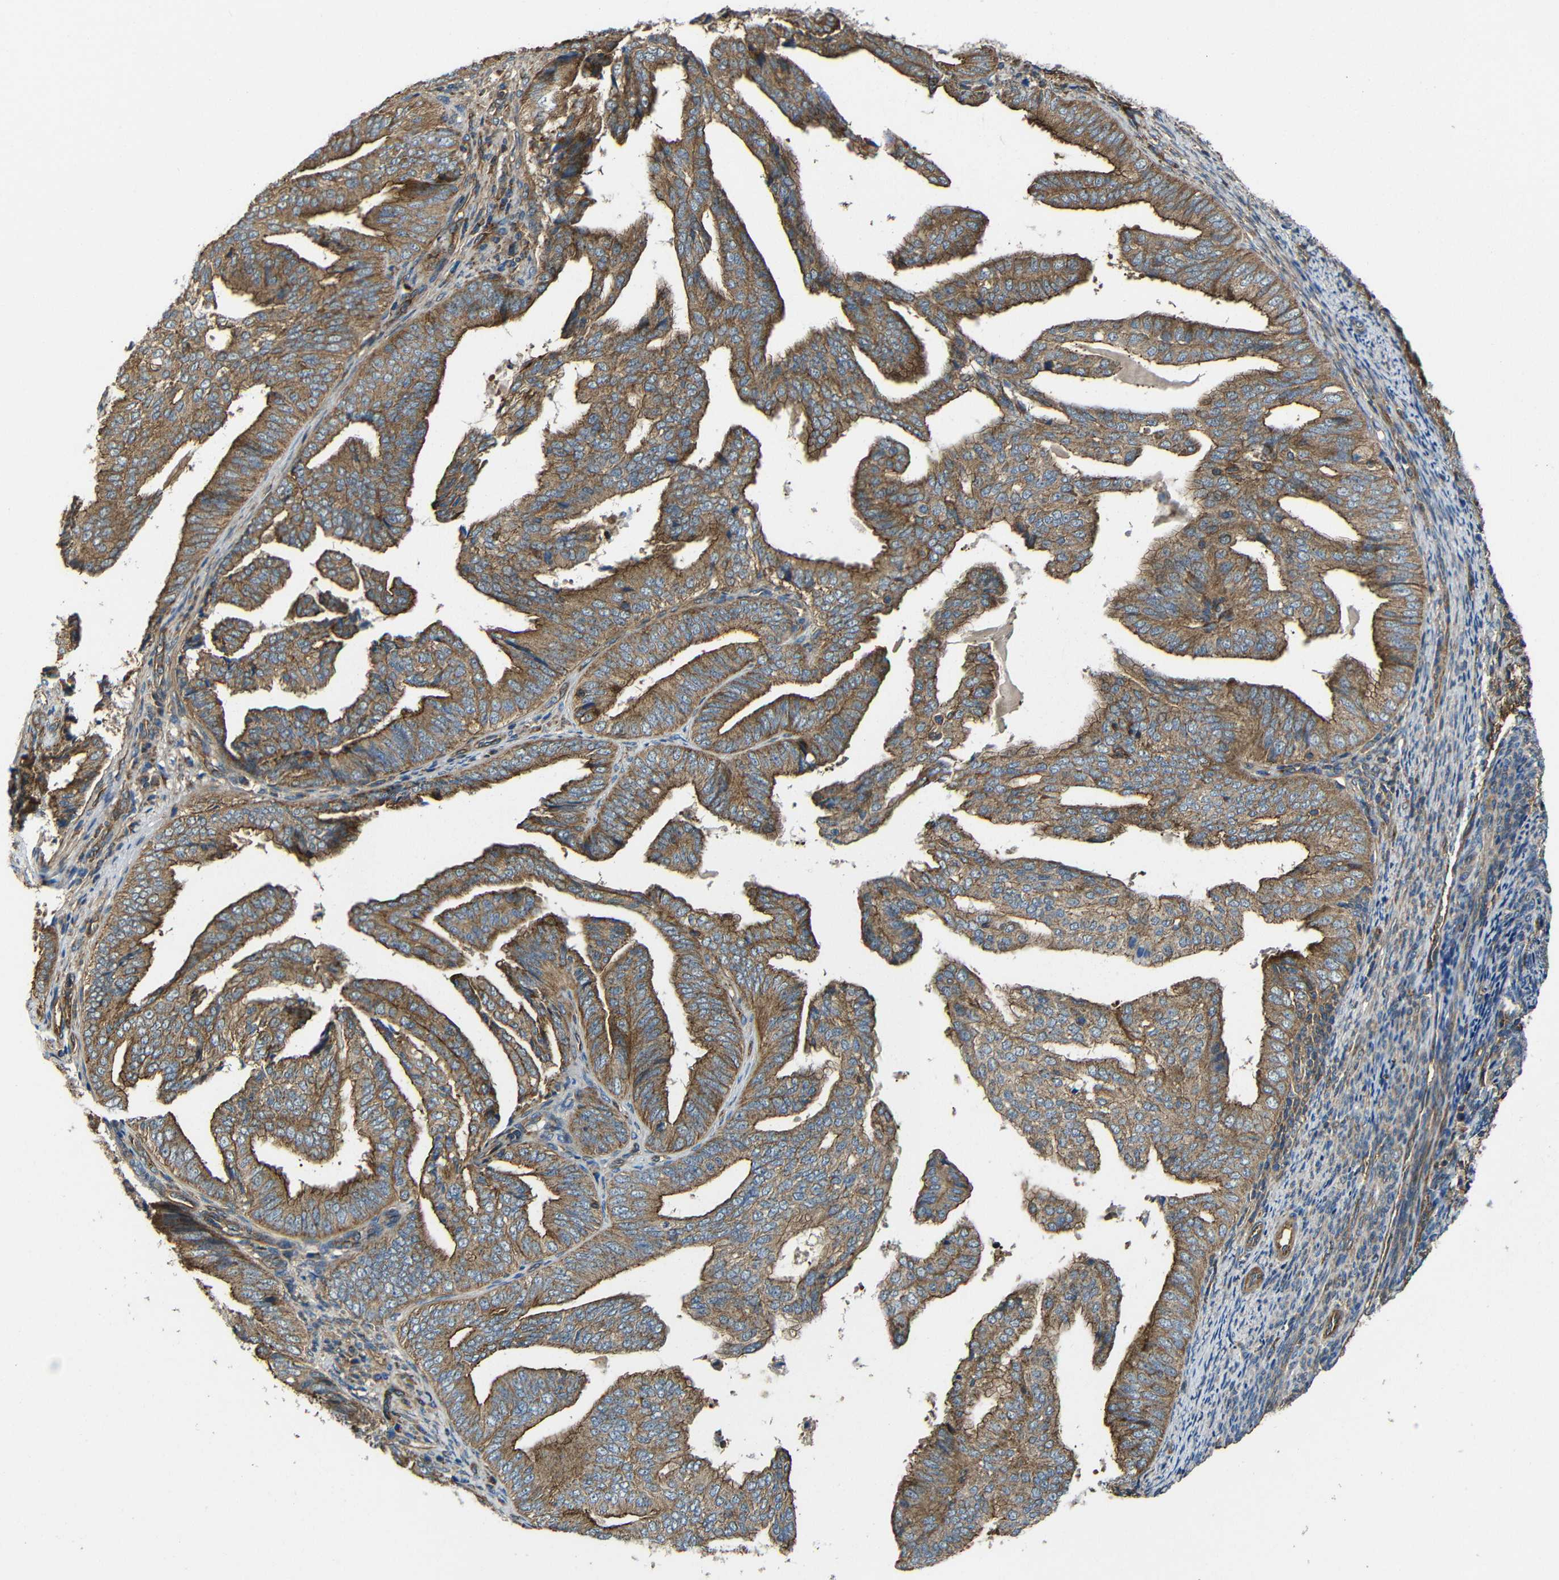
{"staining": {"intensity": "moderate", "quantity": ">75%", "location": "cytoplasmic/membranous"}, "tissue": "endometrial cancer", "cell_type": "Tumor cells", "image_type": "cancer", "snomed": [{"axis": "morphology", "description": "Adenocarcinoma, NOS"}, {"axis": "topography", "description": "Endometrium"}], "caption": "Endometrial cancer tissue displays moderate cytoplasmic/membranous staining in approximately >75% of tumor cells The staining was performed using DAB to visualize the protein expression in brown, while the nuclei were stained in blue with hematoxylin (Magnification: 20x).", "gene": "PTCH1", "patient": {"sex": "female", "age": 58}}